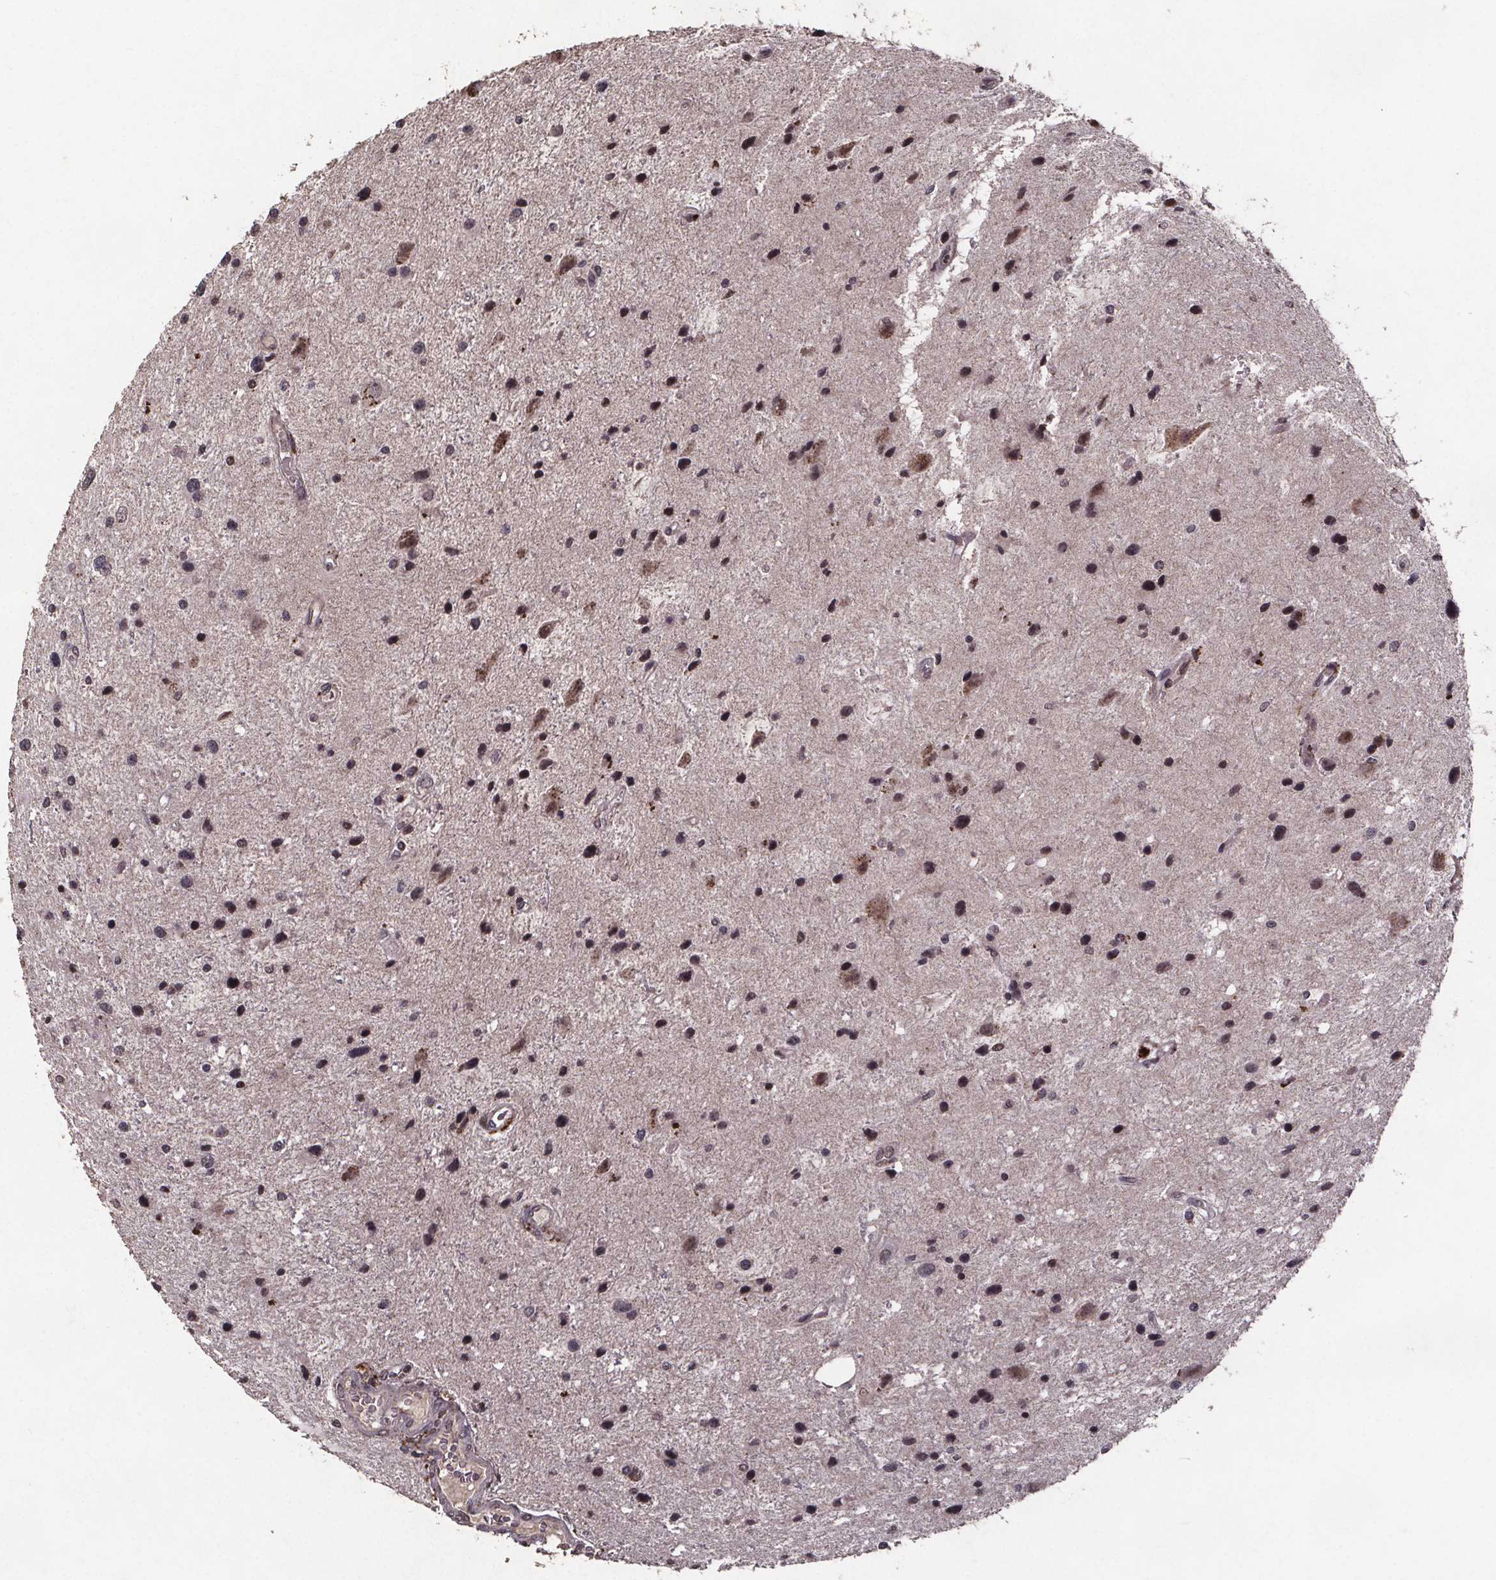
{"staining": {"intensity": "moderate", "quantity": "<25%", "location": "cytoplasmic/membranous,nuclear"}, "tissue": "glioma", "cell_type": "Tumor cells", "image_type": "cancer", "snomed": [{"axis": "morphology", "description": "Glioma, malignant, Low grade"}, {"axis": "topography", "description": "Brain"}], "caption": "High-magnification brightfield microscopy of glioma stained with DAB (3,3'-diaminobenzidine) (brown) and counterstained with hematoxylin (blue). tumor cells exhibit moderate cytoplasmic/membranous and nuclear positivity is identified in approximately<25% of cells. Nuclei are stained in blue.", "gene": "GPX3", "patient": {"sex": "female", "age": 32}}